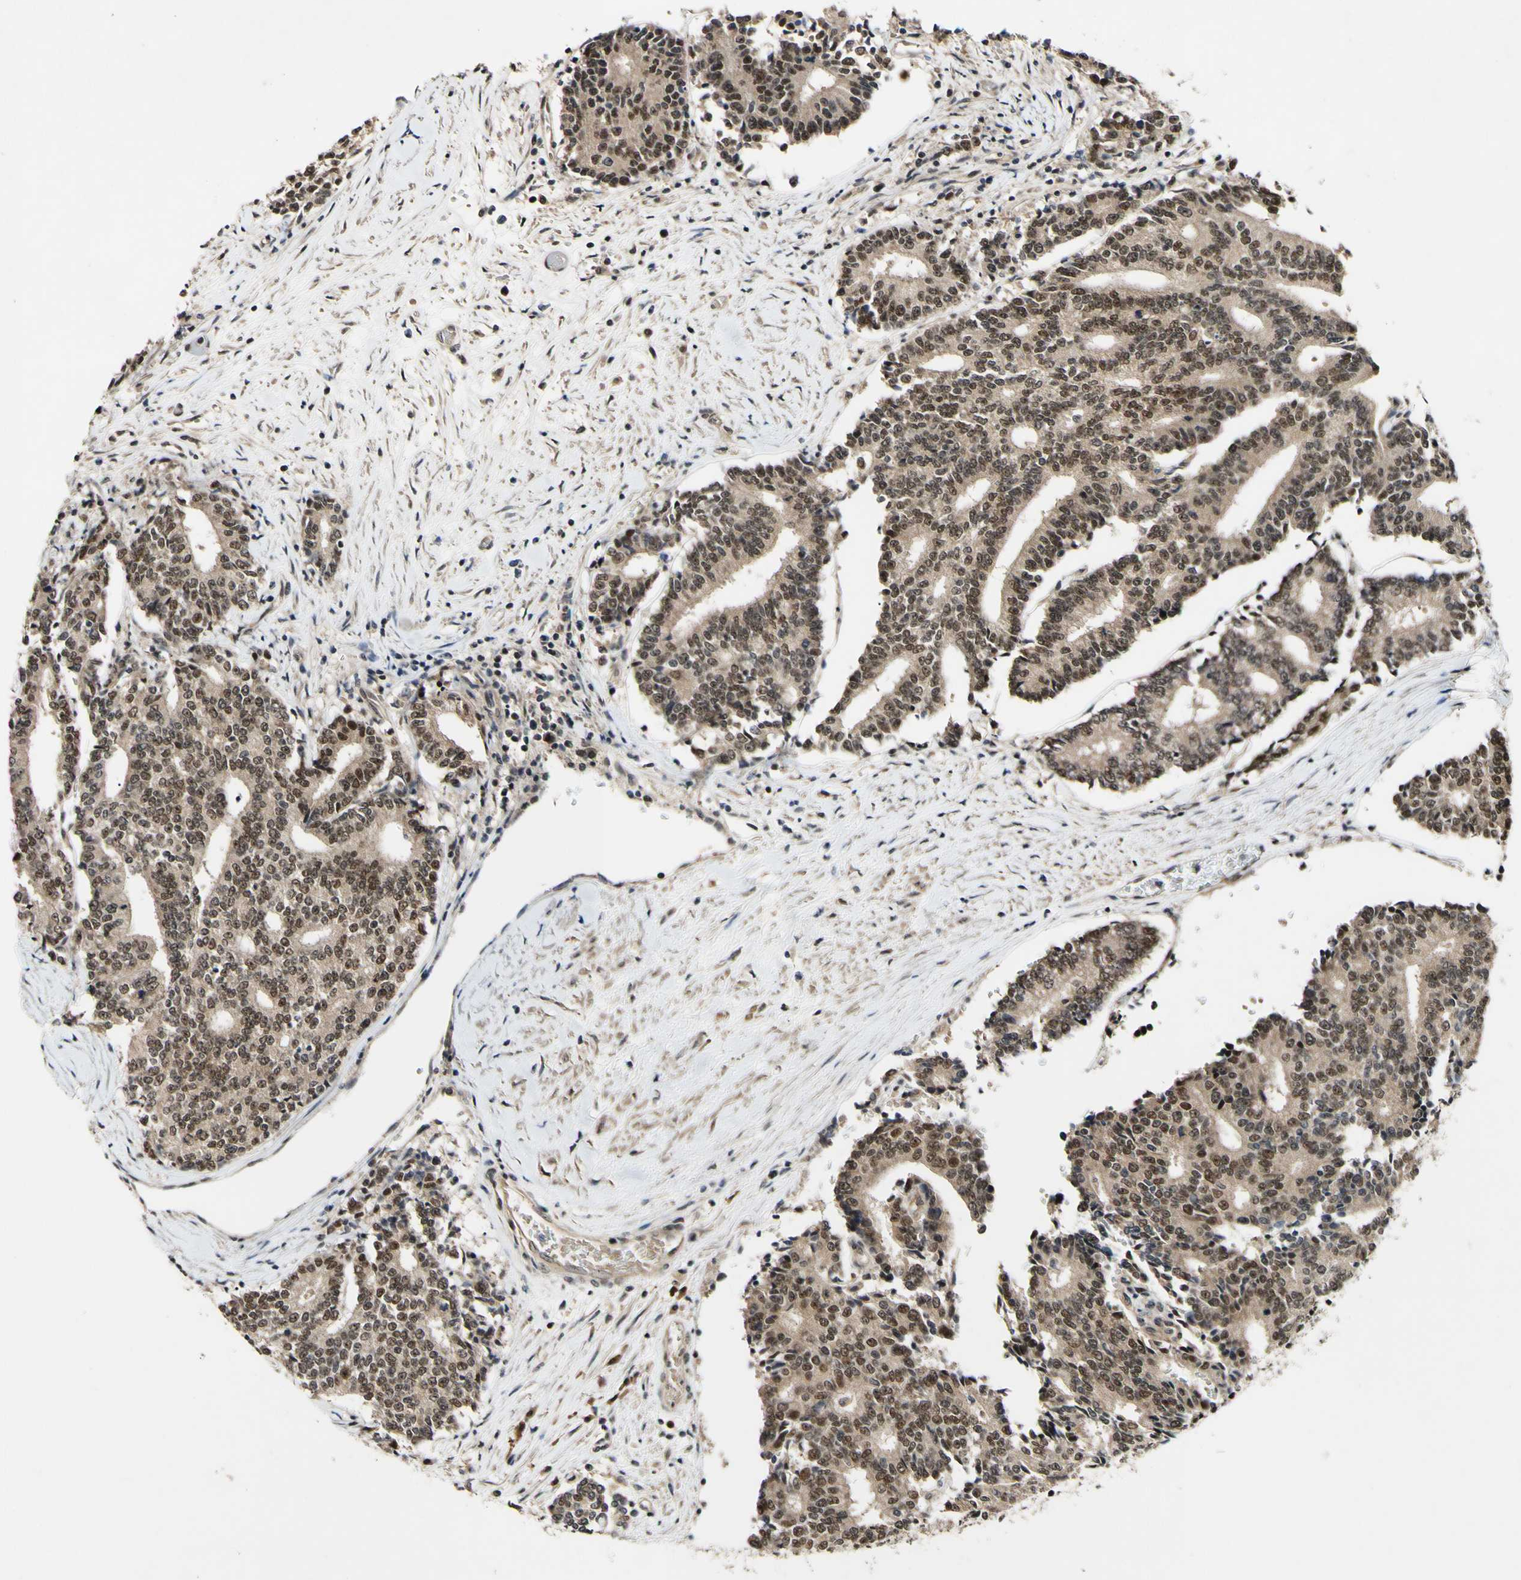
{"staining": {"intensity": "moderate", "quantity": ">75%", "location": "cytoplasmic/membranous,nuclear"}, "tissue": "prostate cancer", "cell_type": "Tumor cells", "image_type": "cancer", "snomed": [{"axis": "morphology", "description": "Normal tissue, NOS"}, {"axis": "morphology", "description": "Adenocarcinoma, High grade"}, {"axis": "topography", "description": "Prostate"}, {"axis": "topography", "description": "Seminal veicle"}], "caption": "This is an image of IHC staining of prostate cancer, which shows moderate positivity in the cytoplasmic/membranous and nuclear of tumor cells.", "gene": "POLR2F", "patient": {"sex": "male", "age": 55}}